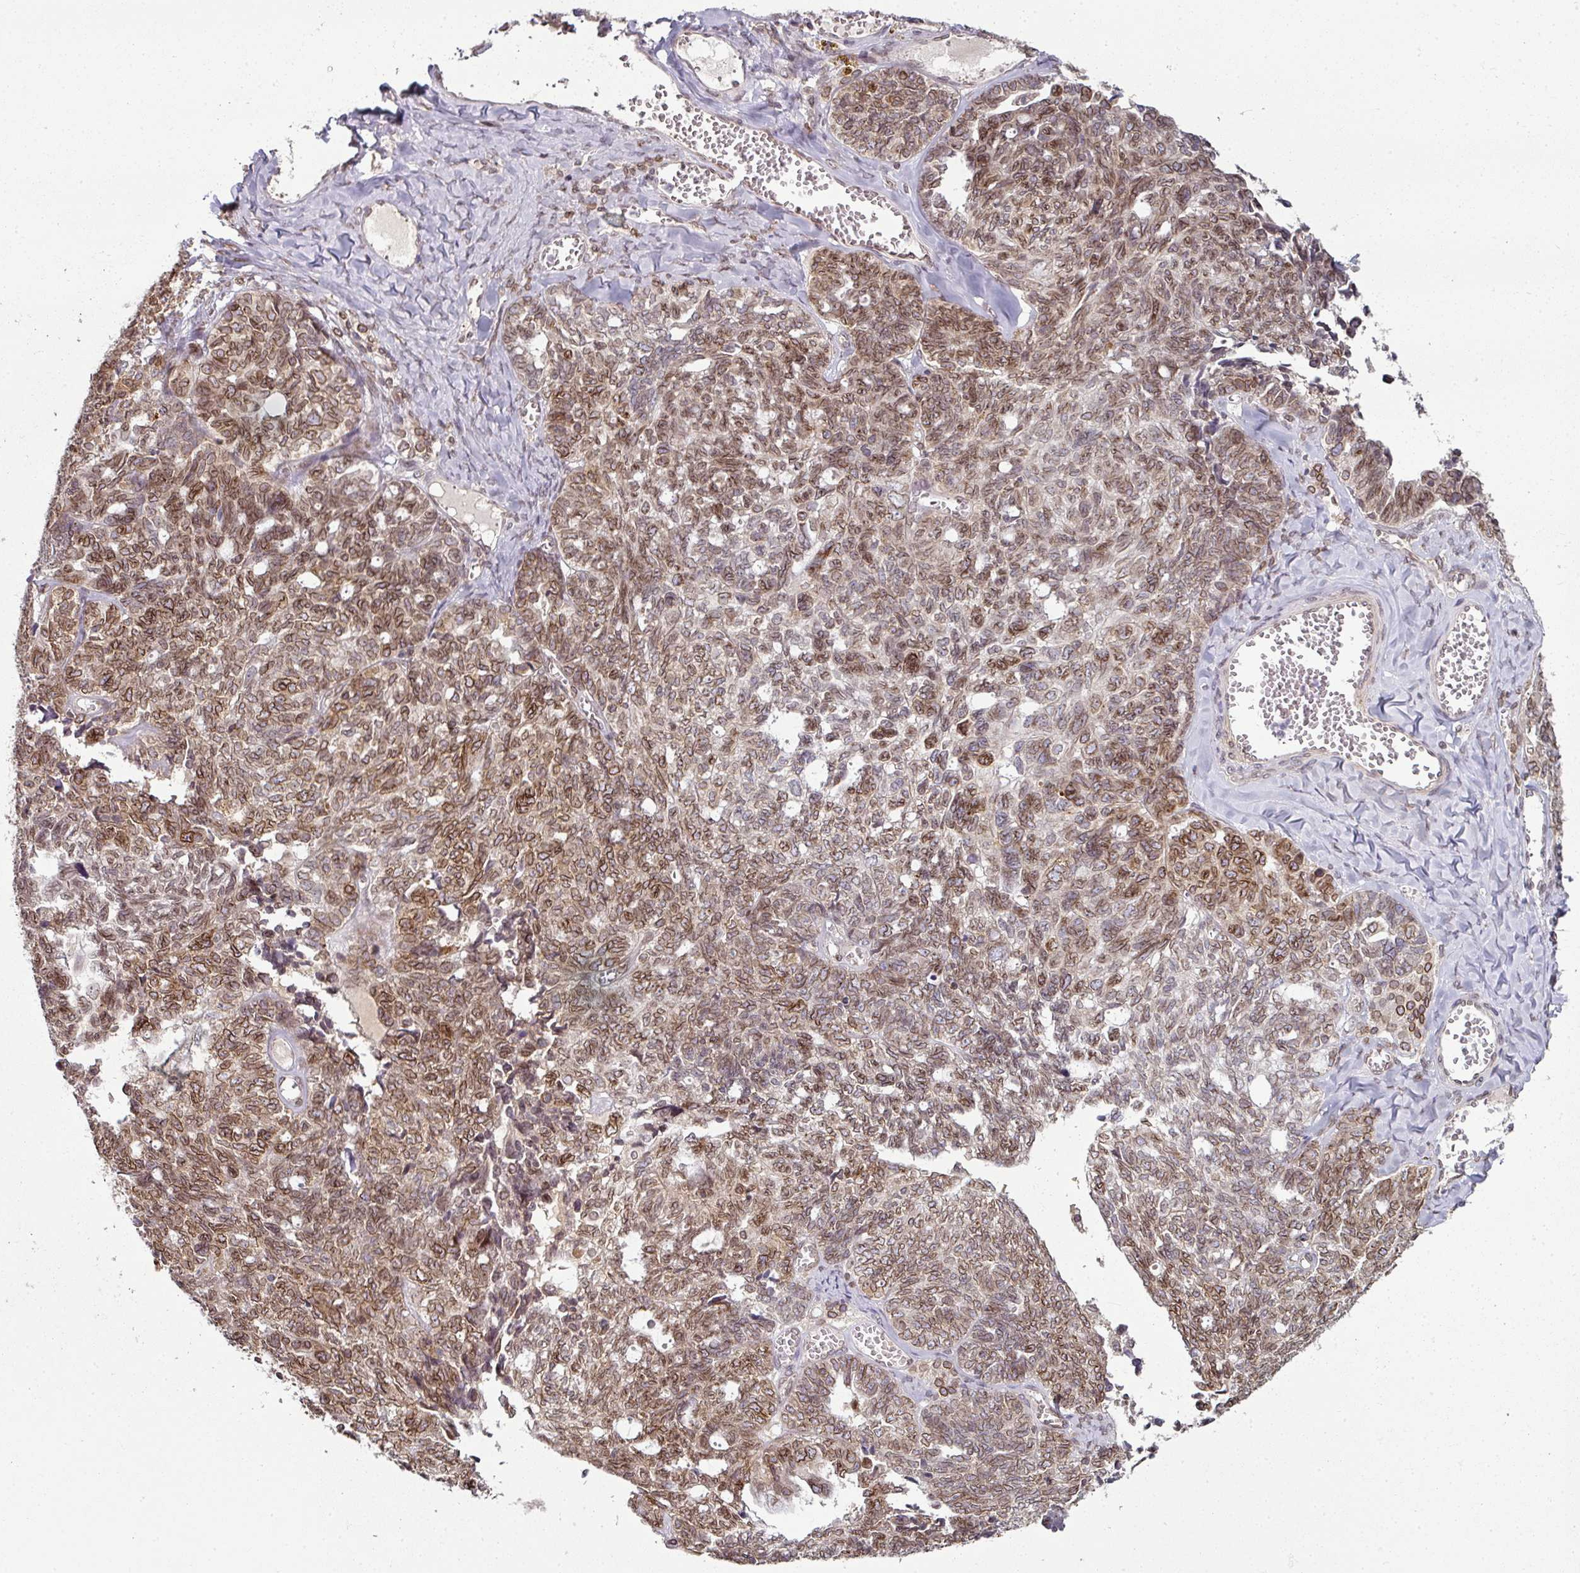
{"staining": {"intensity": "moderate", "quantity": ">75%", "location": "cytoplasmic/membranous,nuclear"}, "tissue": "ovarian cancer", "cell_type": "Tumor cells", "image_type": "cancer", "snomed": [{"axis": "morphology", "description": "Cystadenocarcinoma, serous, NOS"}, {"axis": "topography", "description": "Ovary"}], "caption": "Ovarian cancer (serous cystadenocarcinoma) tissue shows moderate cytoplasmic/membranous and nuclear expression in approximately >75% of tumor cells", "gene": "RANGAP1", "patient": {"sex": "female", "age": 79}}